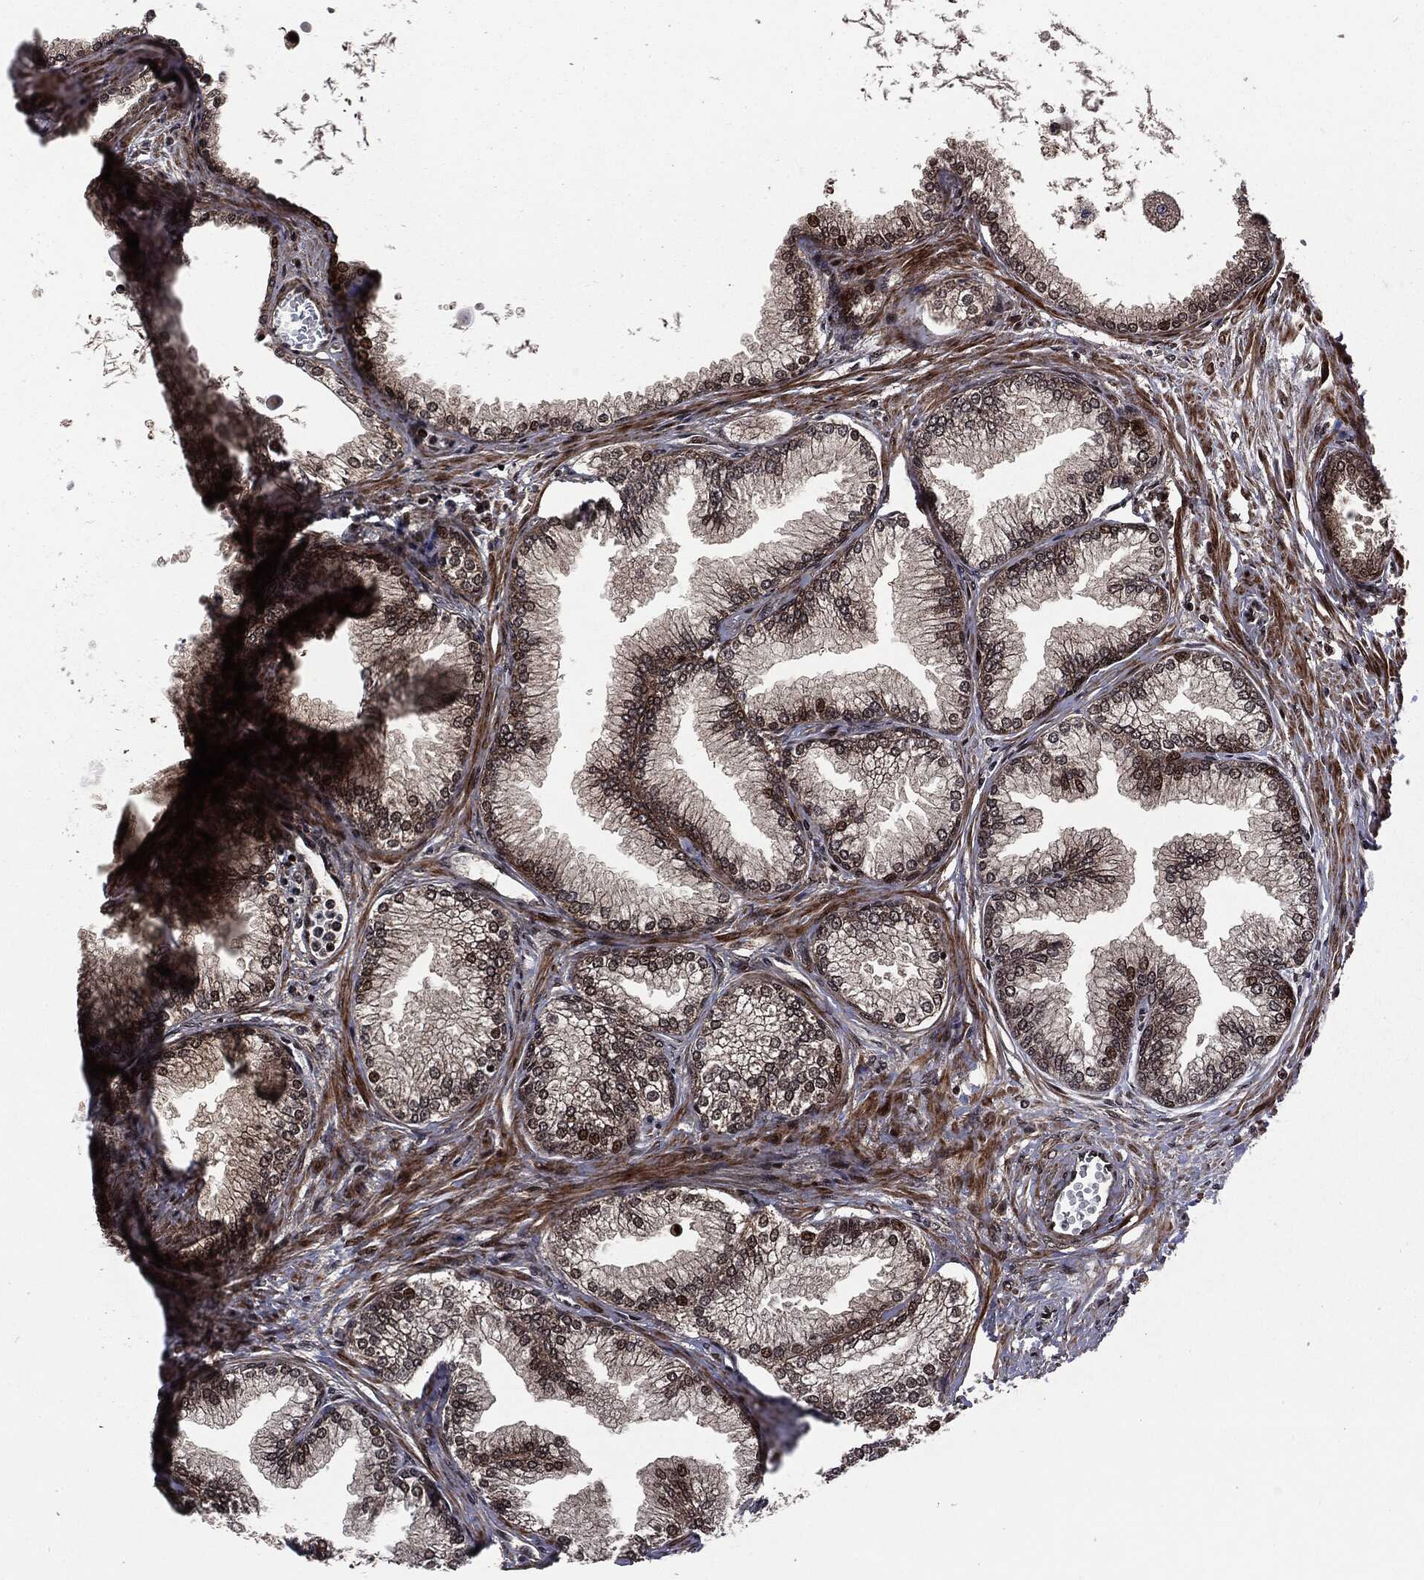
{"staining": {"intensity": "strong", "quantity": "25%-75%", "location": "cytoplasmic/membranous,nuclear"}, "tissue": "prostate", "cell_type": "Glandular cells", "image_type": "normal", "snomed": [{"axis": "morphology", "description": "Normal tissue, NOS"}, {"axis": "topography", "description": "Prostate"}], "caption": "Immunohistochemistry staining of unremarkable prostate, which shows high levels of strong cytoplasmic/membranous,nuclear positivity in about 25%-75% of glandular cells indicating strong cytoplasmic/membranous,nuclear protein positivity. The staining was performed using DAB (brown) for protein detection and nuclei were counterstained in hematoxylin (blue).", "gene": "SMAD4", "patient": {"sex": "male", "age": 72}}